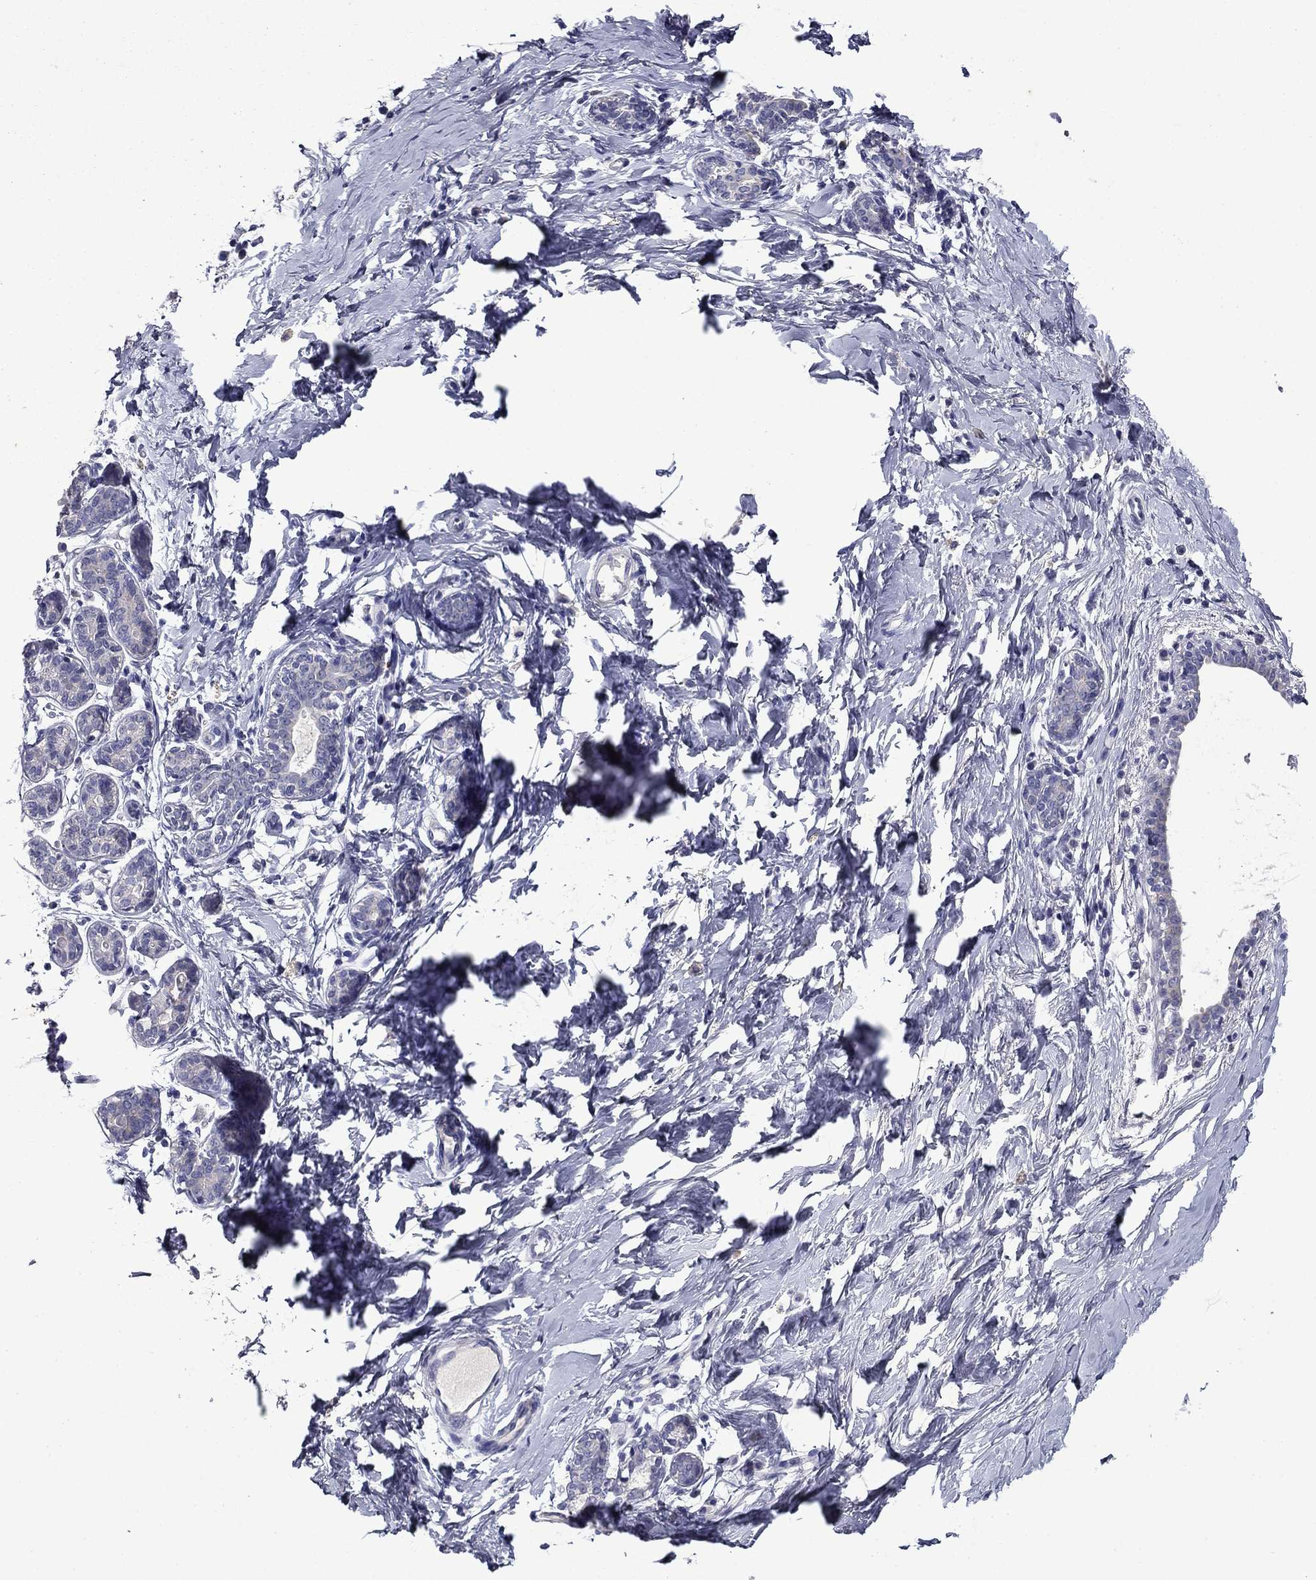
{"staining": {"intensity": "negative", "quantity": "none", "location": "none"}, "tissue": "breast", "cell_type": "Adipocytes", "image_type": "normal", "snomed": [{"axis": "morphology", "description": "Normal tissue, NOS"}, {"axis": "topography", "description": "Breast"}], "caption": "This is an immunohistochemistry micrograph of normal breast. There is no staining in adipocytes.", "gene": "IRF5", "patient": {"sex": "female", "age": 37}}